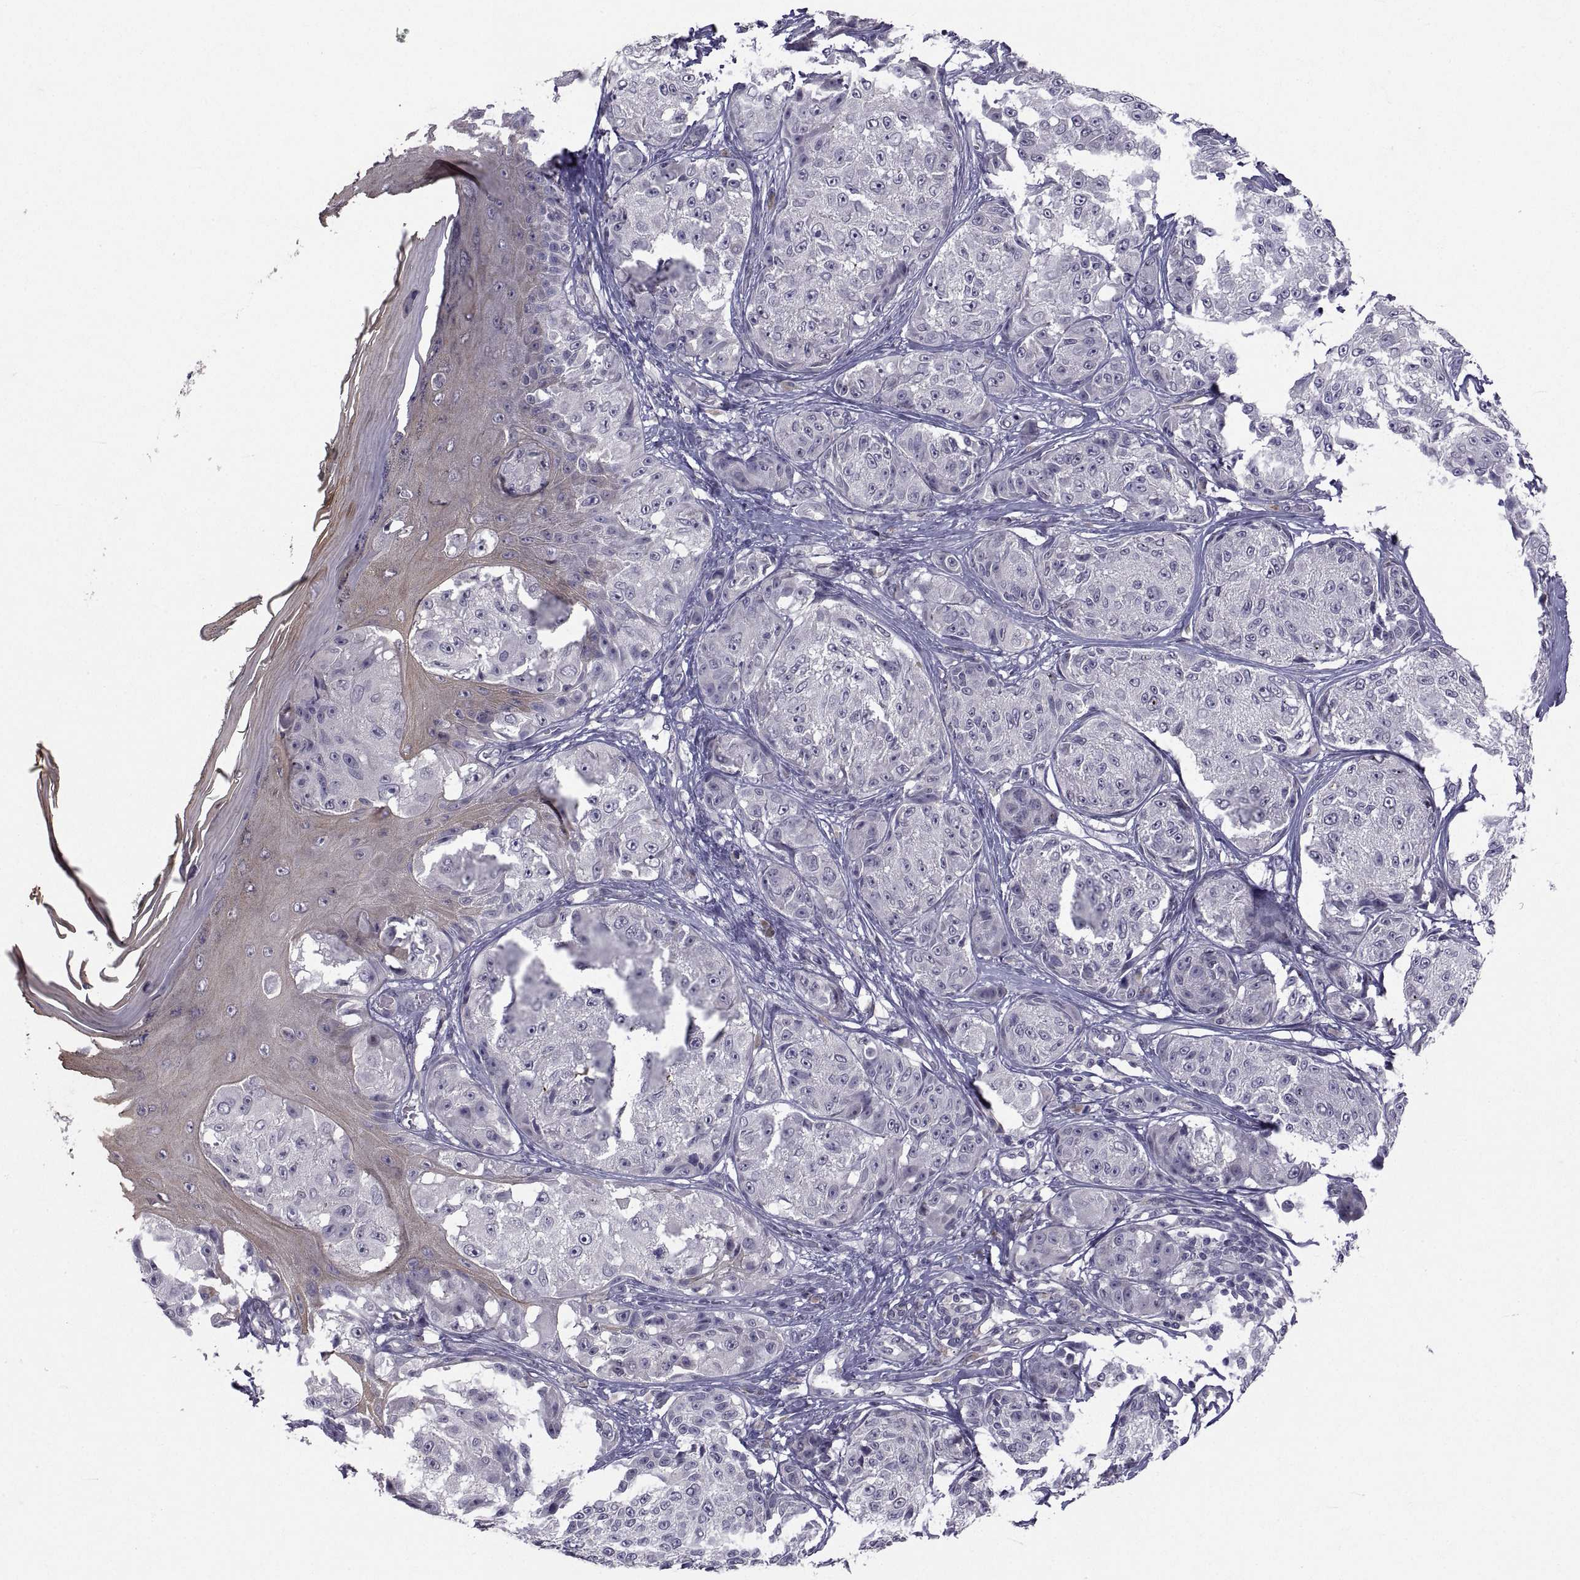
{"staining": {"intensity": "negative", "quantity": "none", "location": "none"}, "tissue": "melanoma", "cell_type": "Tumor cells", "image_type": "cancer", "snomed": [{"axis": "morphology", "description": "Malignant melanoma, NOS"}, {"axis": "topography", "description": "Skin"}], "caption": "The photomicrograph exhibits no significant expression in tumor cells of melanoma.", "gene": "NPTX2", "patient": {"sex": "male", "age": 61}}